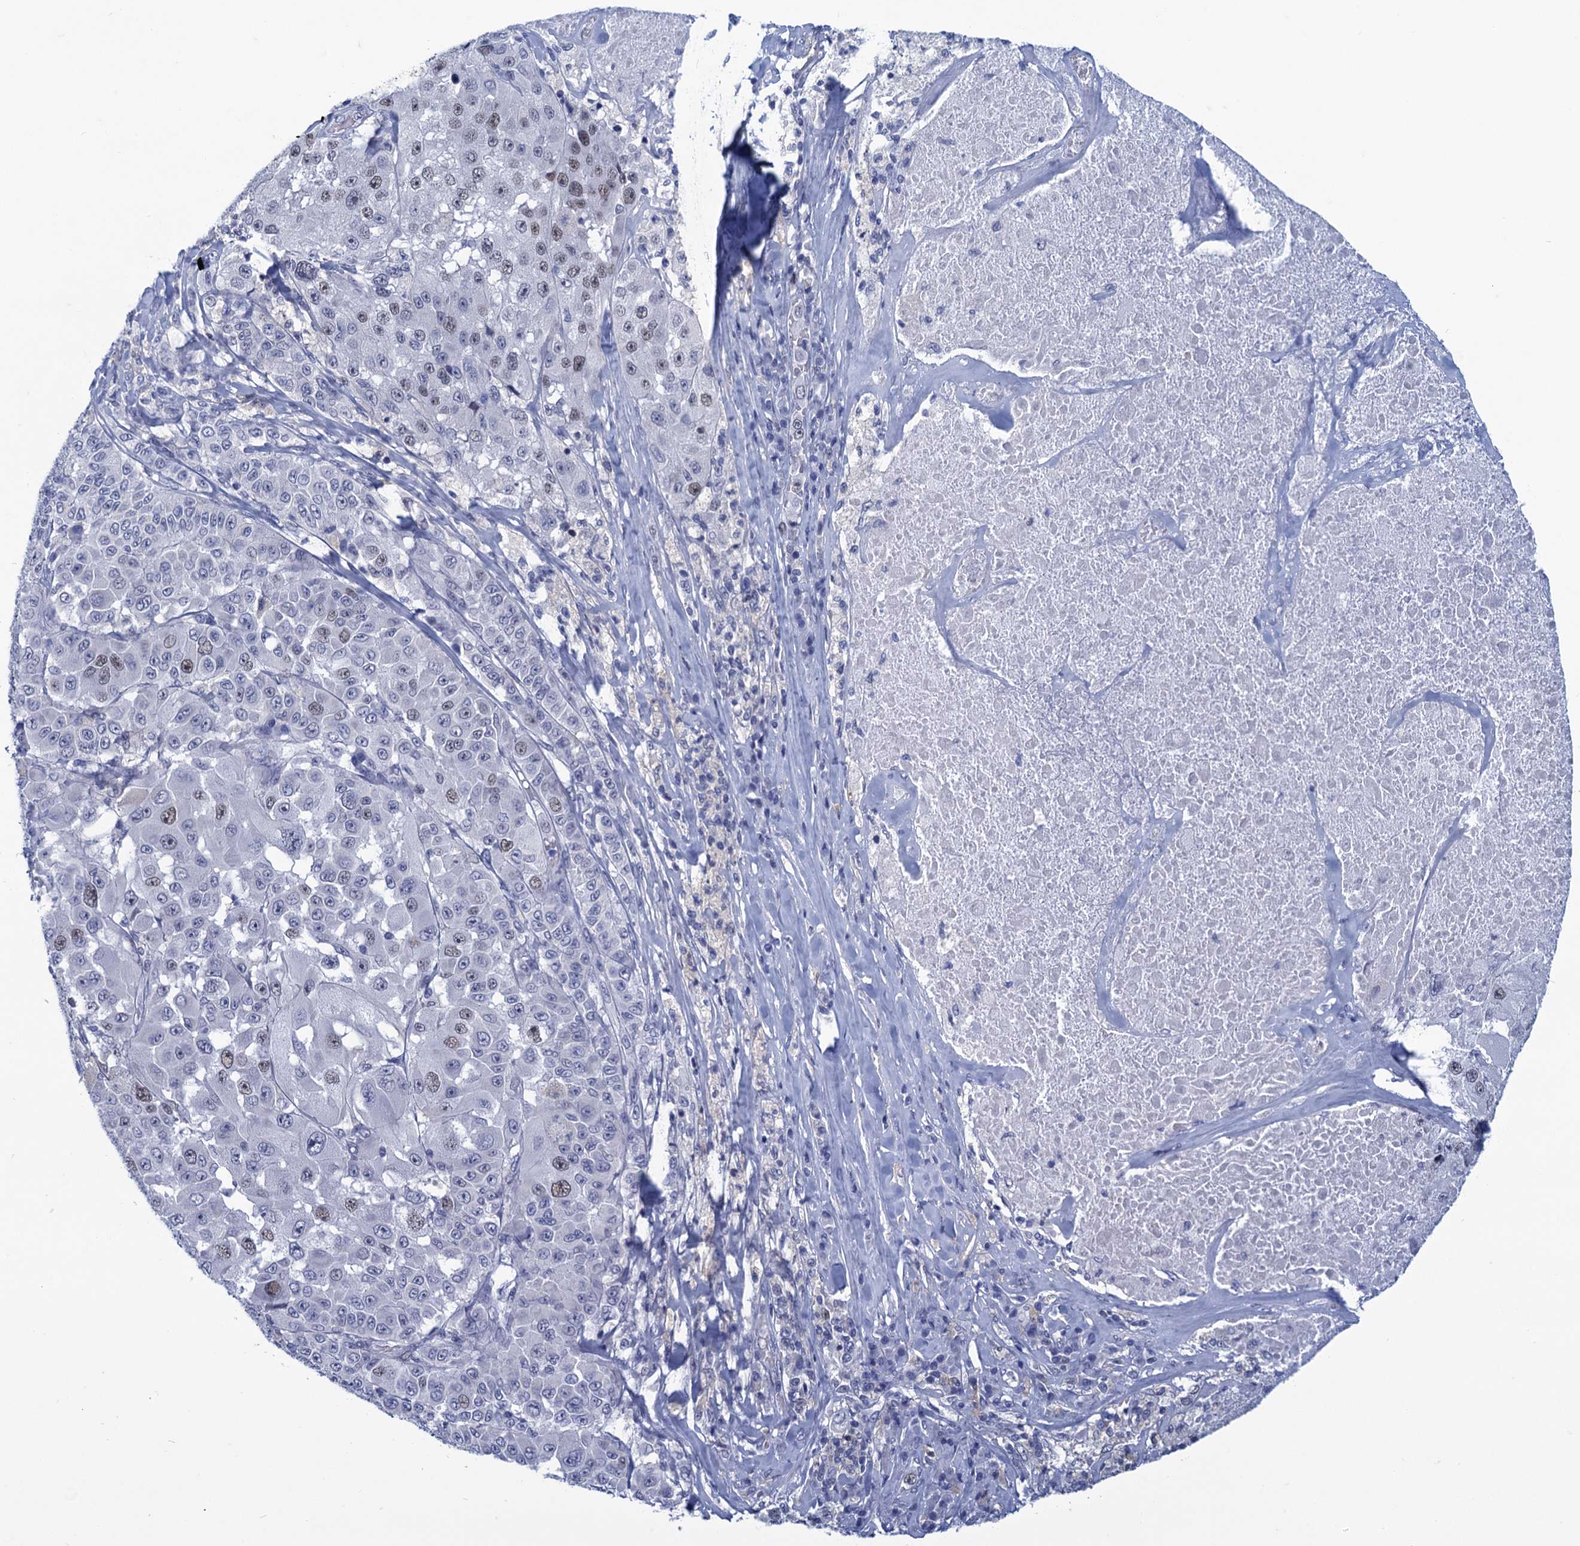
{"staining": {"intensity": "moderate", "quantity": "<25%", "location": "nuclear"}, "tissue": "melanoma", "cell_type": "Tumor cells", "image_type": "cancer", "snomed": [{"axis": "morphology", "description": "Malignant melanoma, Metastatic site"}, {"axis": "topography", "description": "Lymph node"}], "caption": "Melanoma stained with DAB (3,3'-diaminobenzidine) immunohistochemistry (IHC) exhibits low levels of moderate nuclear expression in approximately <25% of tumor cells.", "gene": "GINS3", "patient": {"sex": "male", "age": 62}}